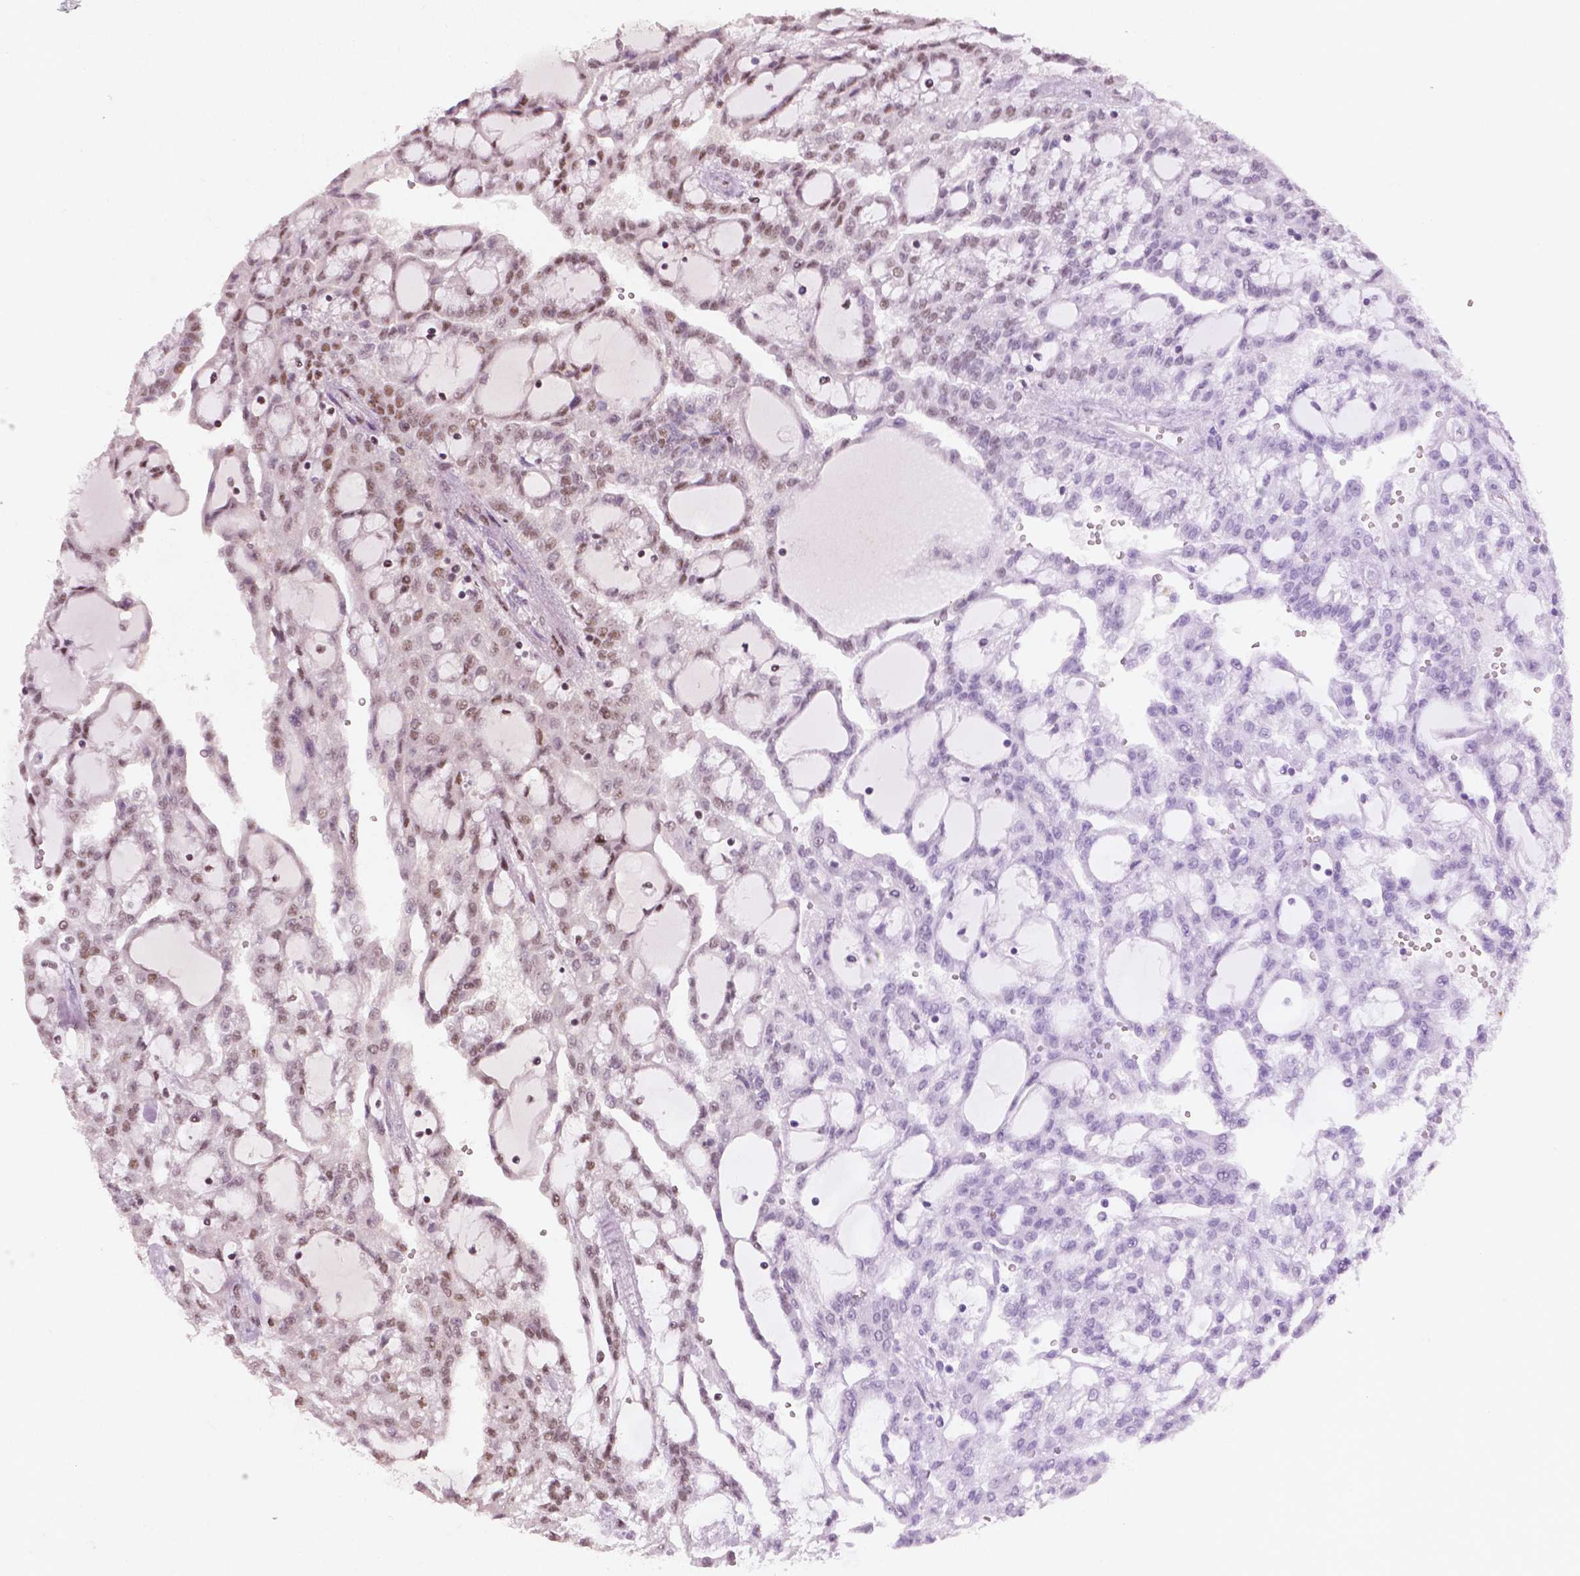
{"staining": {"intensity": "weak", "quantity": "25%-75%", "location": "nuclear"}, "tissue": "renal cancer", "cell_type": "Tumor cells", "image_type": "cancer", "snomed": [{"axis": "morphology", "description": "Adenocarcinoma, NOS"}, {"axis": "topography", "description": "Kidney"}], "caption": "Tumor cells demonstrate low levels of weak nuclear expression in approximately 25%-75% of cells in human renal adenocarcinoma. (DAB (3,3'-diaminobenzidine) IHC, brown staining for protein, blue staining for nuclei).", "gene": "BRD4", "patient": {"sex": "male", "age": 63}}